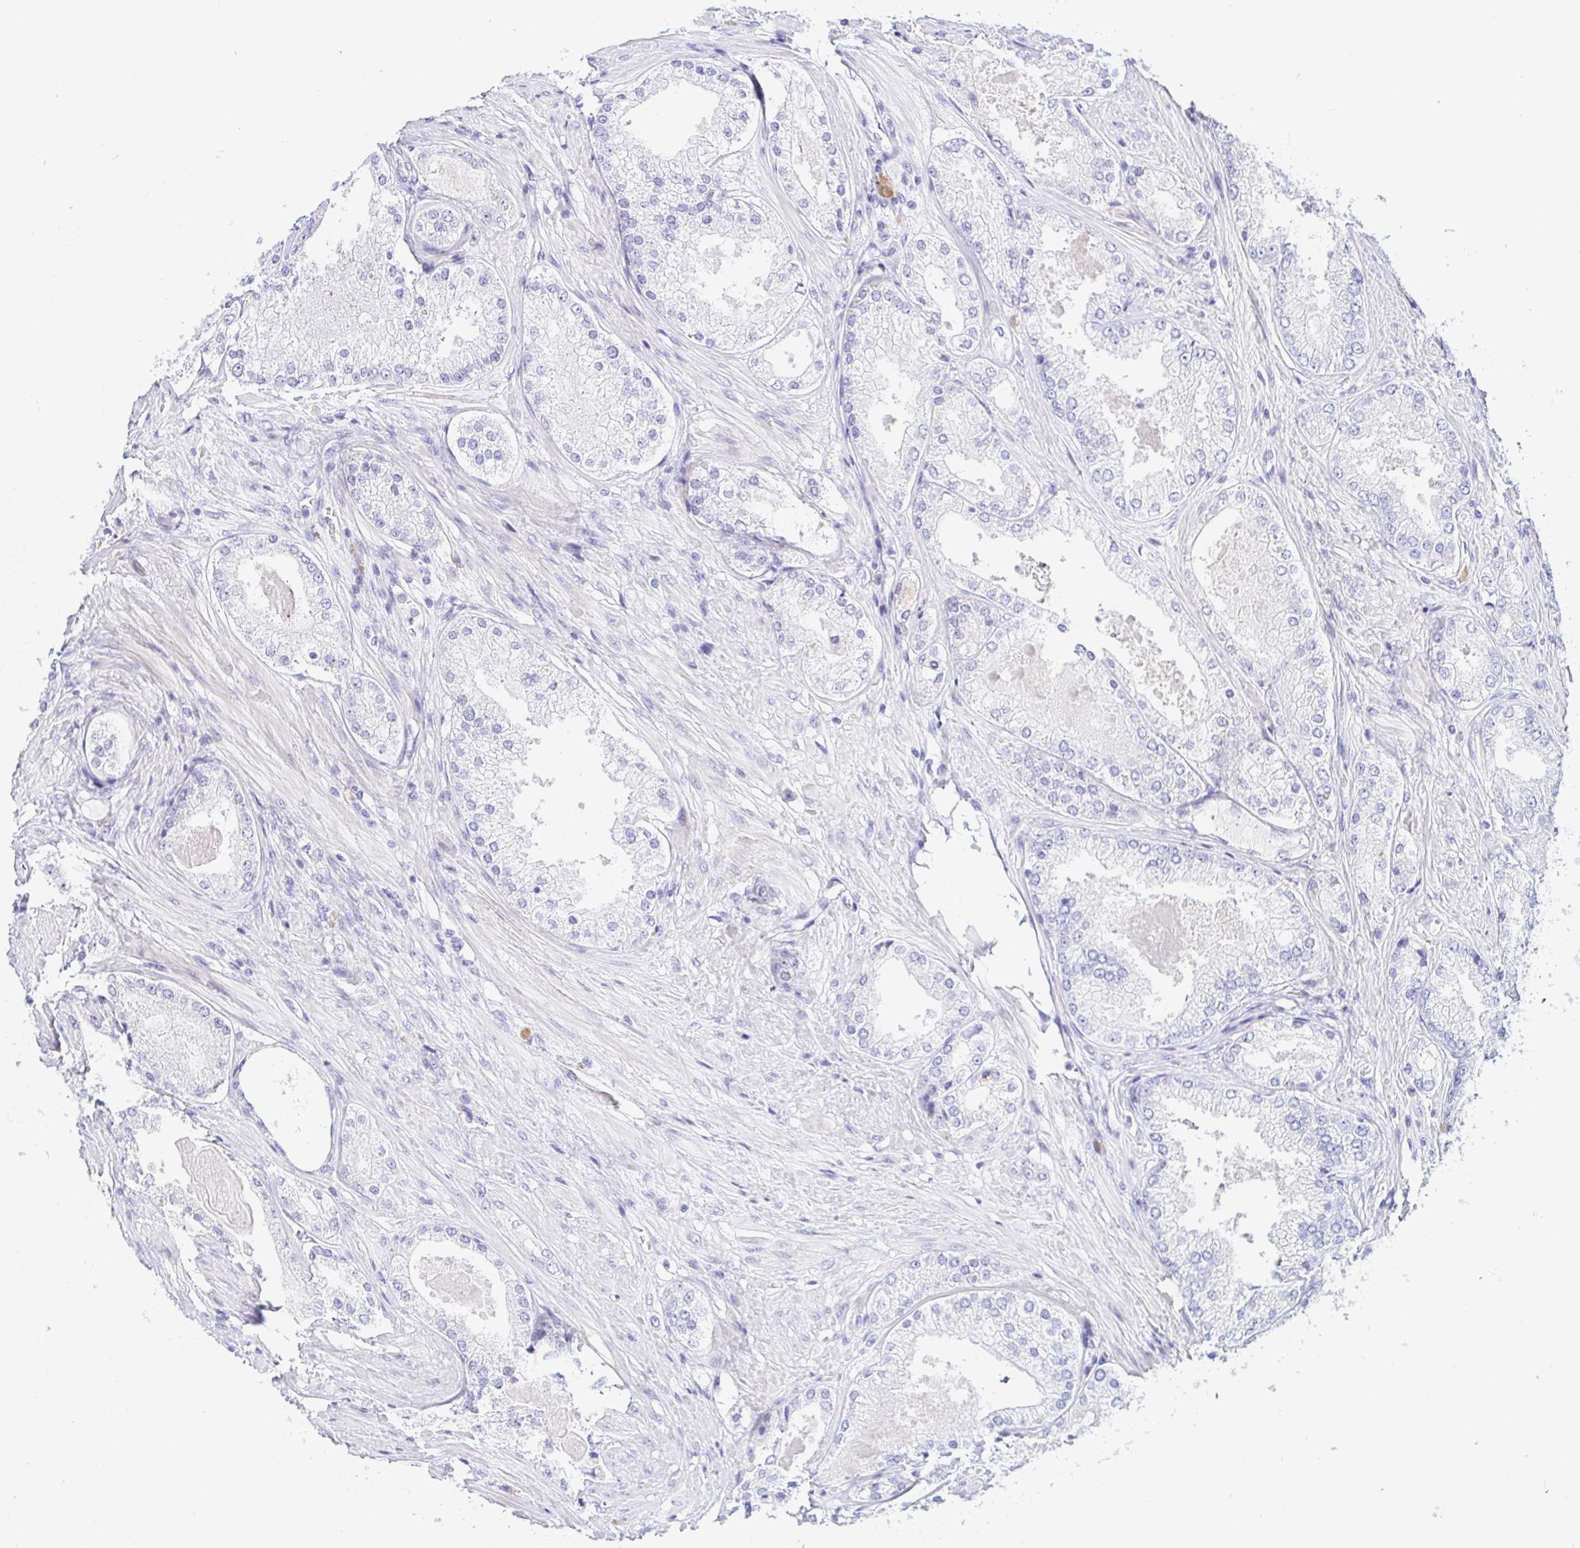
{"staining": {"intensity": "negative", "quantity": "none", "location": "none"}, "tissue": "prostate cancer", "cell_type": "Tumor cells", "image_type": "cancer", "snomed": [{"axis": "morphology", "description": "Adenocarcinoma, Low grade"}, {"axis": "topography", "description": "Prostate"}], "caption": "This is an immunohistochemistry (IHC) histopathology image of low-grade adenocarcinoma (prostate). There is no staining in tumor cells.", "gene": "PINLYP", "patient": {"sex": "male", "age": 68}}